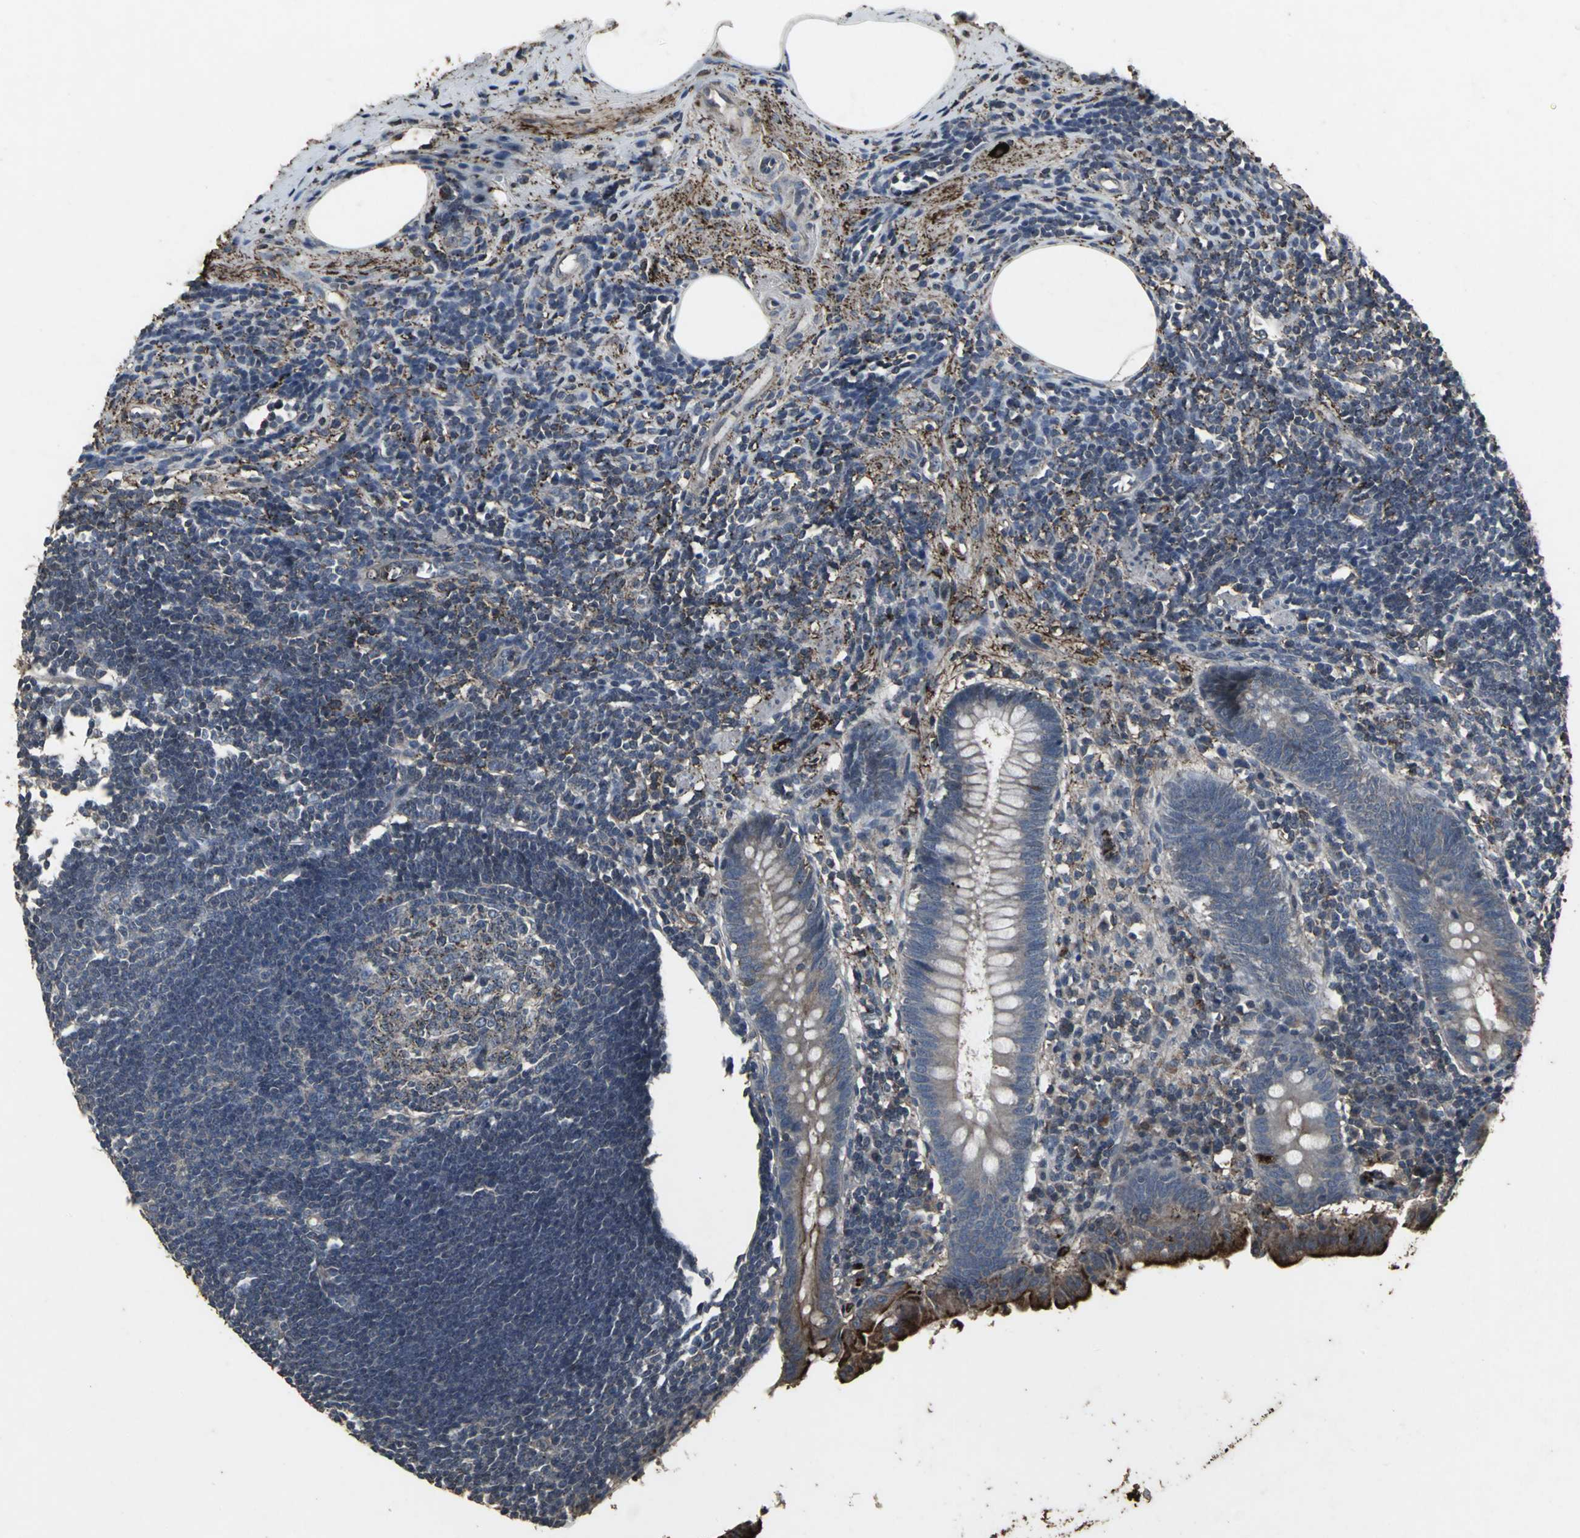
{"staining": {"intensity": "strong", "quantity": "25%-75%", "location": "cytoplasmic/membranous"}, "tissue": "appendix", "cell_type": "Glandular cells", "image_type": "normal", "snomed": [{"axis": "morphology", "description": "Normal tissue, NOS"}, {"axis": "topography", "description": "Appendix"}], "caption": "A high-resolution histopathology image shows IHC staining of unremarkable appendix, which displays strong cytoplasmic/membranous positivity in about 25%-75% of glandular cells.", "gene": "CCR9", "patient": {"sex": "female", "age": 50}}